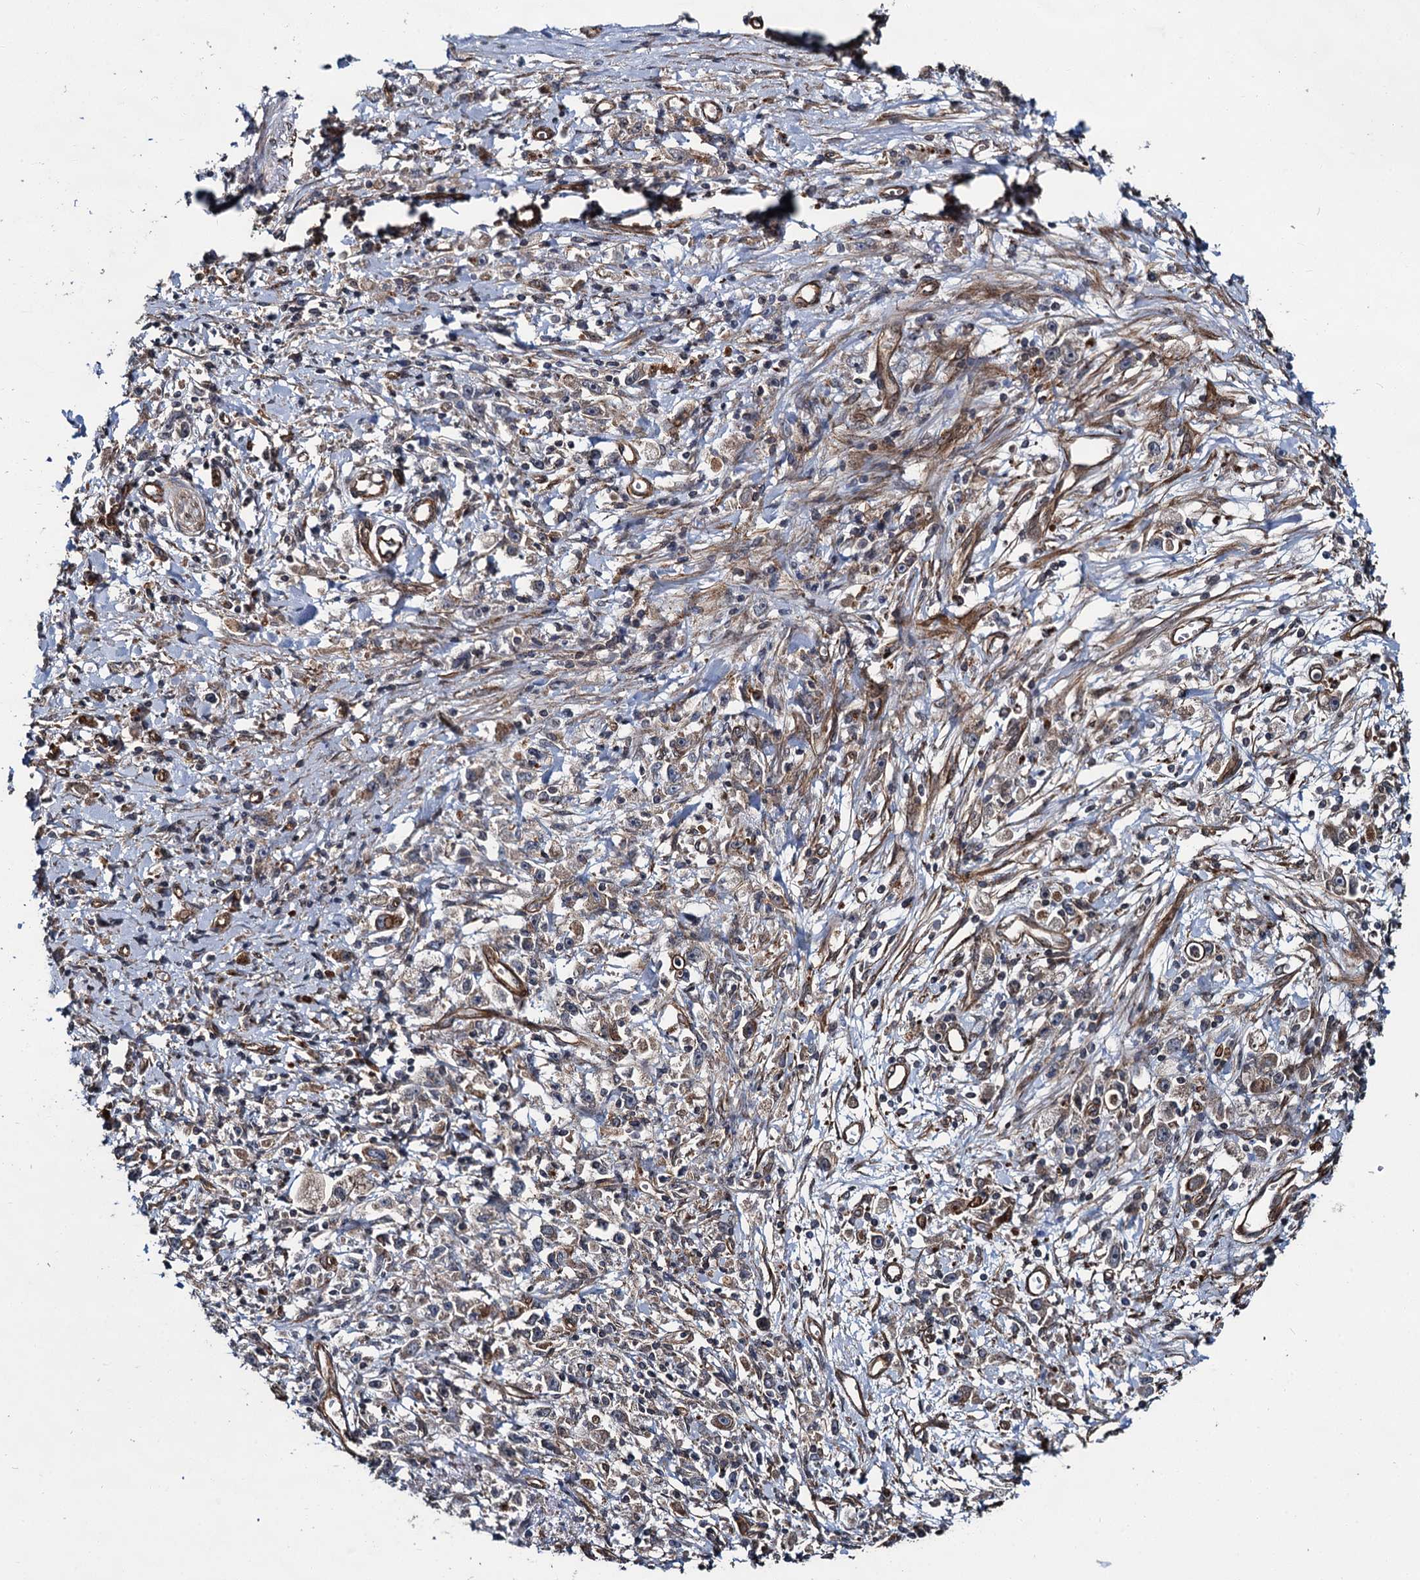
{"staining": {"intensity": "moderate", "quantity": ">75%", "location": "cytoplasmic/membranous"}, "tissue": "stomach cancer", "cell_type": "Tumor cells", "image_type": "cancer", "snomed": [{"axis": "morphology", "description": "Adenocarcinoma, NOS"}, {"axis": "topography", "description": "Stomach"}], "caption": "A histopathology image showing moderate cytoplasmic/membranous expression in about >75% of tumor cells in adenocarcinoma (stomach), as visualized by brown immunohistochemical staining.", "gene": "ZFYVE19", "patient": {"sex": "female", "age": 59}}